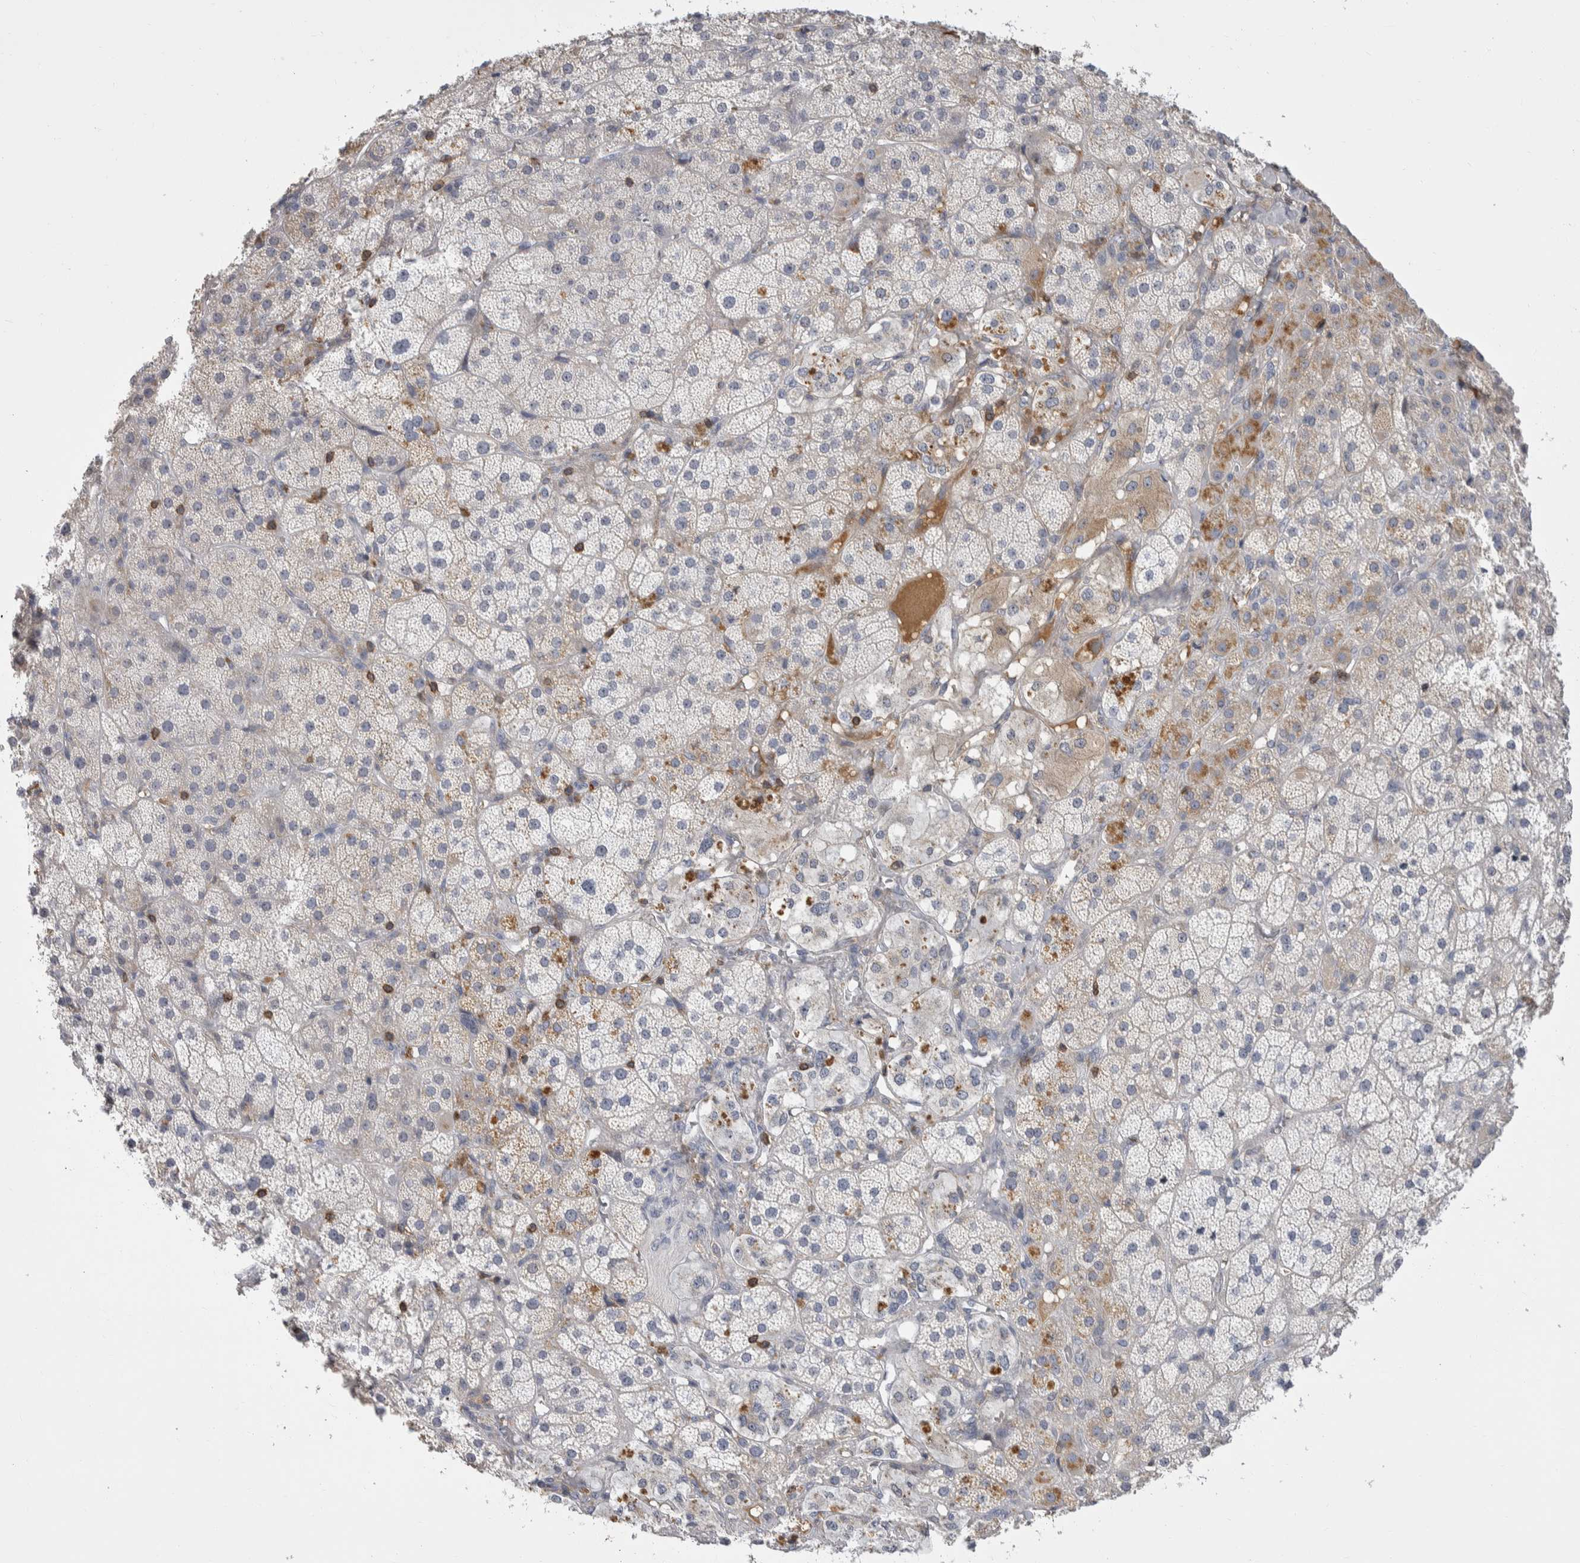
{"staining": {"intensity": "moderate", "quantity": "<25%", "location": "cytoplasmic/membranous"}, "tissue": "adrenal gland", "cell_type": "Glandular cells", "image_type": "normal", "snomed": [{"axis": "morphology", "description": "Normal tissue, NOS"}, {"axis": "topography", "description": "Adrenal gland"}], "caption": "IHC histopathology image of benign human adrenal gland stained for a protein (brown), which exhibits low levels of moderate cytoplasmic/membranous expression in approximately <25% of glandular cells.", "gene": "CEP295NL", "patient": {"sex": "male", "age": 57}}